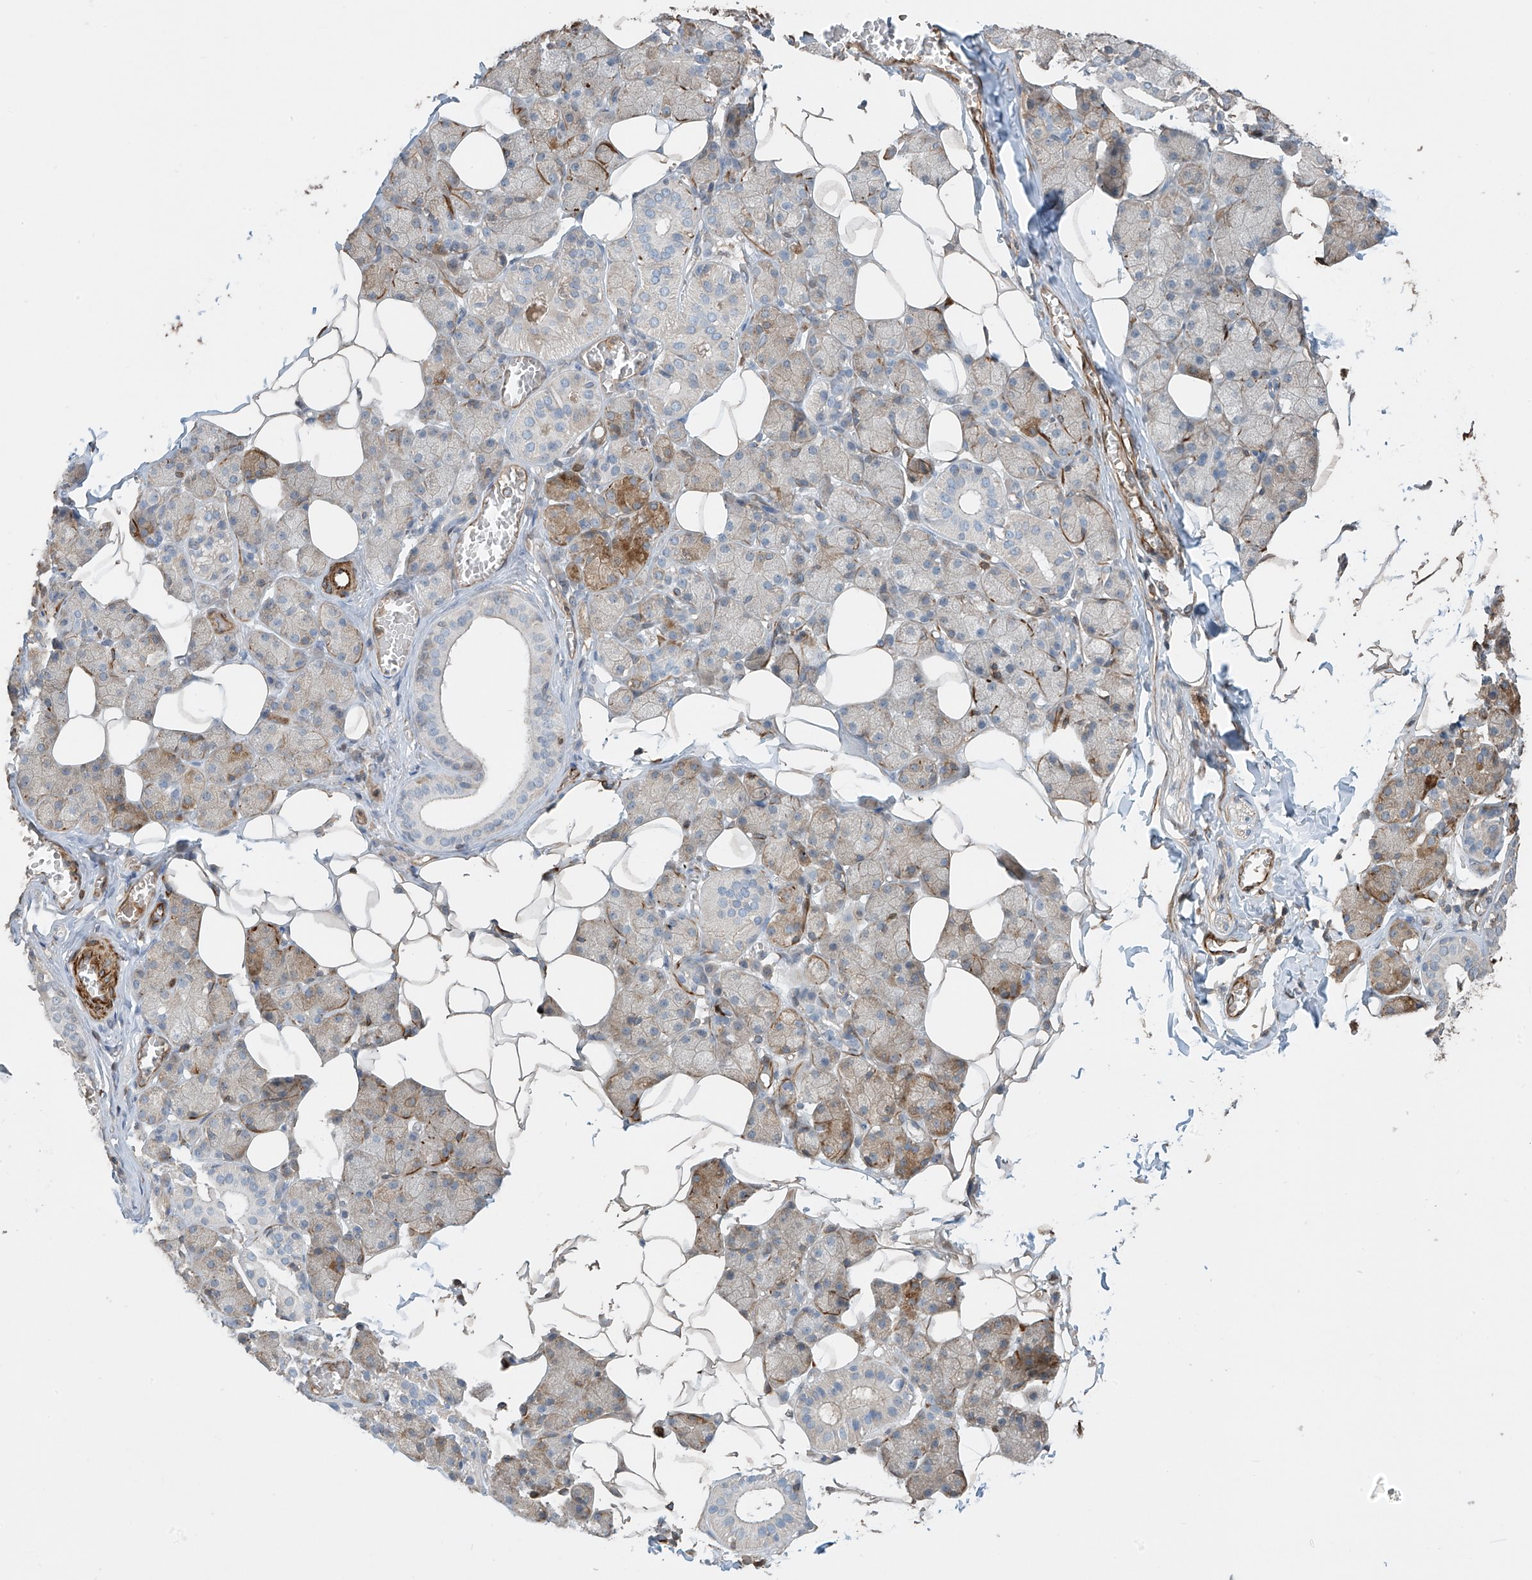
{"staining": {"intensity": "moderate", "quantity": "25%-75%", "location": "cytoplasmic/membranous"}, "tissue": "salivary gland", "cell_type": "Glandular cells", "image_type": "normal", "snomed": [{"axis": "morphology", "description": "Normal tissue, NOS"}, {"axis": "topography", "description": "Salivary gland"}], "caption": "Brown immunohistochemical staining in benign salivary gland exhibits moderate cytoplasmic/membranous expression in approximately 25%-75% of glandular cells.", "gene": "SH3BGRL3", "patient": {"sex": "female", "age": 33}}